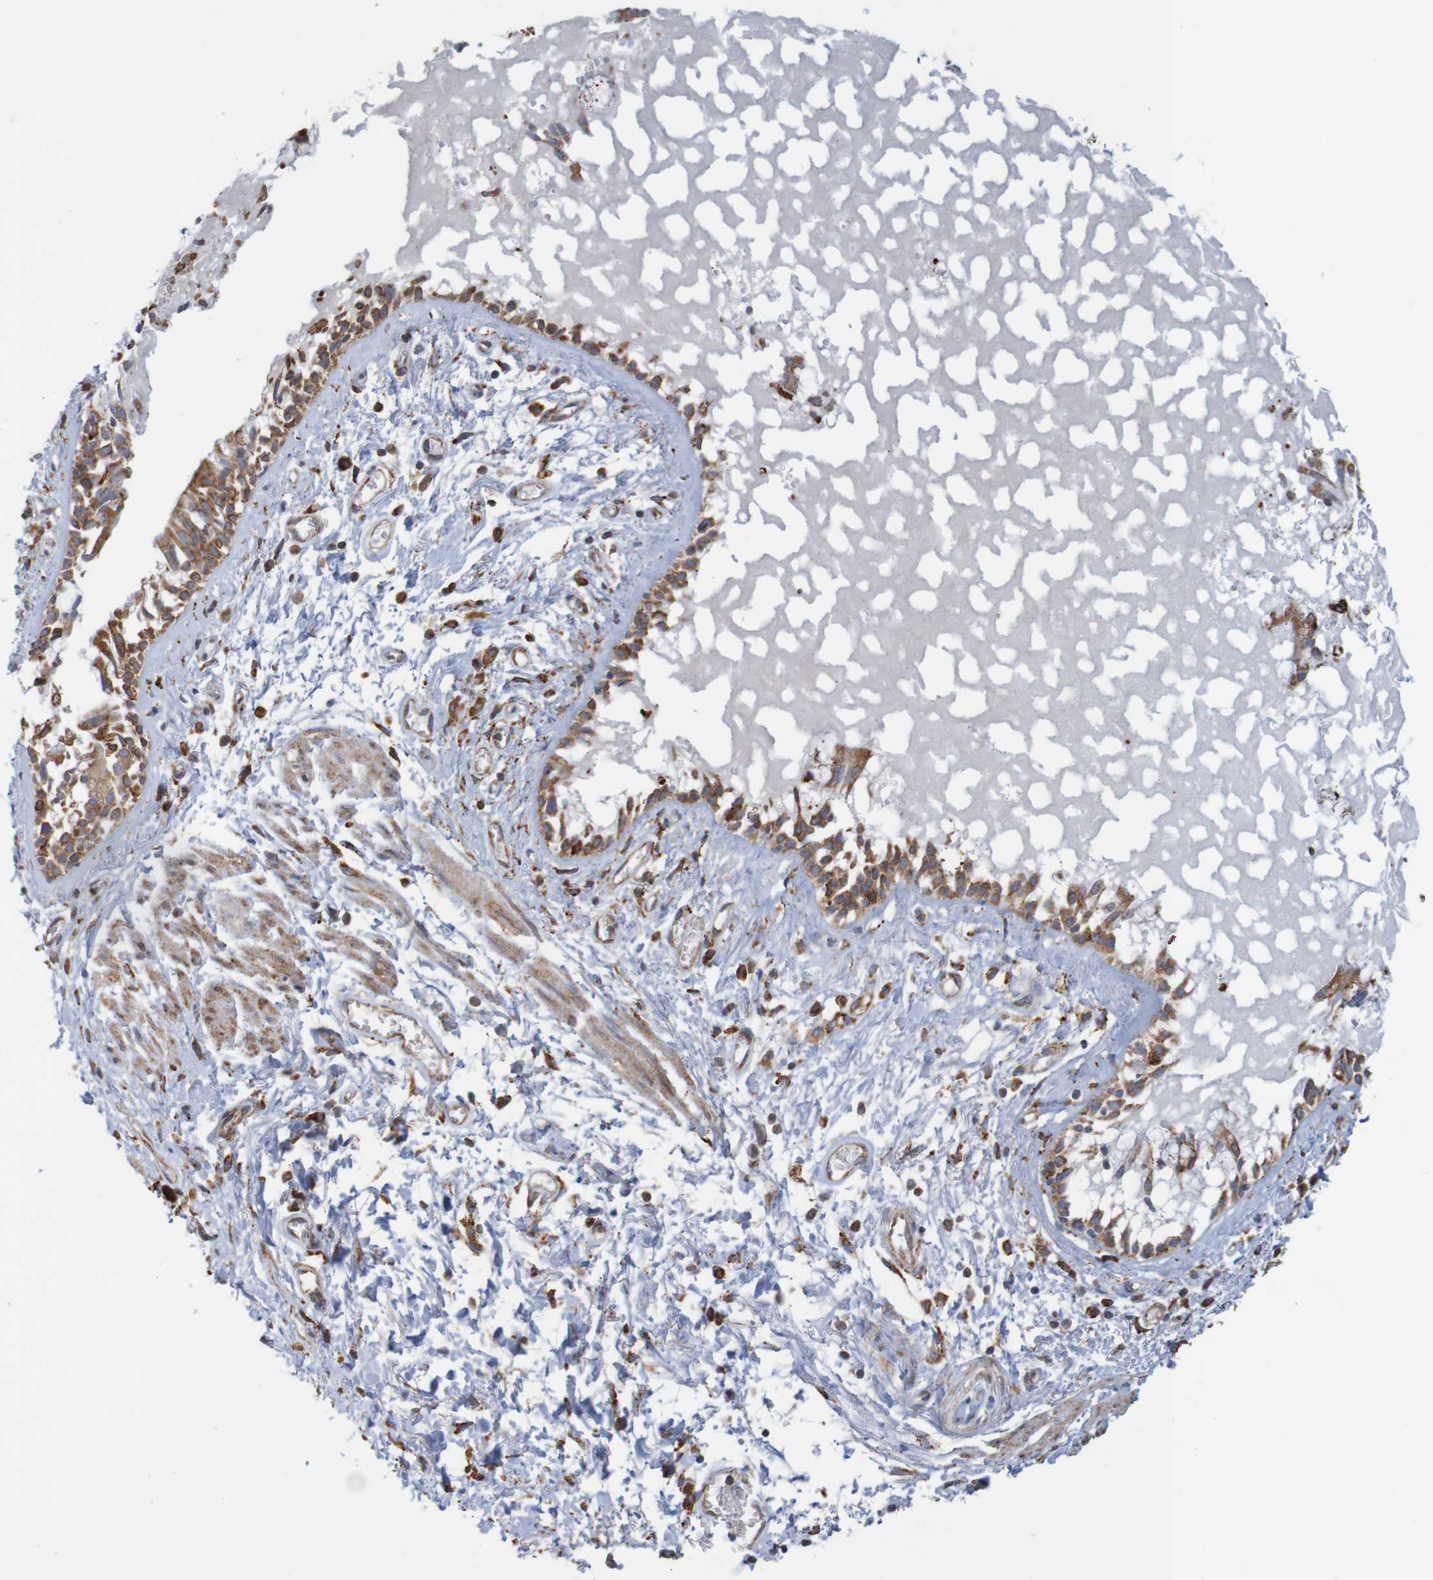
{"staining": {"intensity": "strong", "quantity": "25%-75%", "location": "cytoplasmic/membranous"}, "tissue": "bronchus", "cell_type": "Respiratory epithelial cells", "image_type": "normal", "snomed": [{"axis": "morphology", "description": "Normal tissue, NOS"}, {"axis": "morphology", "description": "Inflammation, NOS"}, {"axis": "topography", "description": "Cartilage tissue"}, {"axis": "topography", "description": "Lung"}], "caption": "IHC (DAB) staining of benign human bronchus exhibits strong cytoplasmic/membranous protein positivity in about 25%-75% of respiratory epithelial cells. (Brightfield microscopy of DAB IHC at high magnification).", "gene": "PDIA3", "patient": {"sex": "male", "age": 71}}